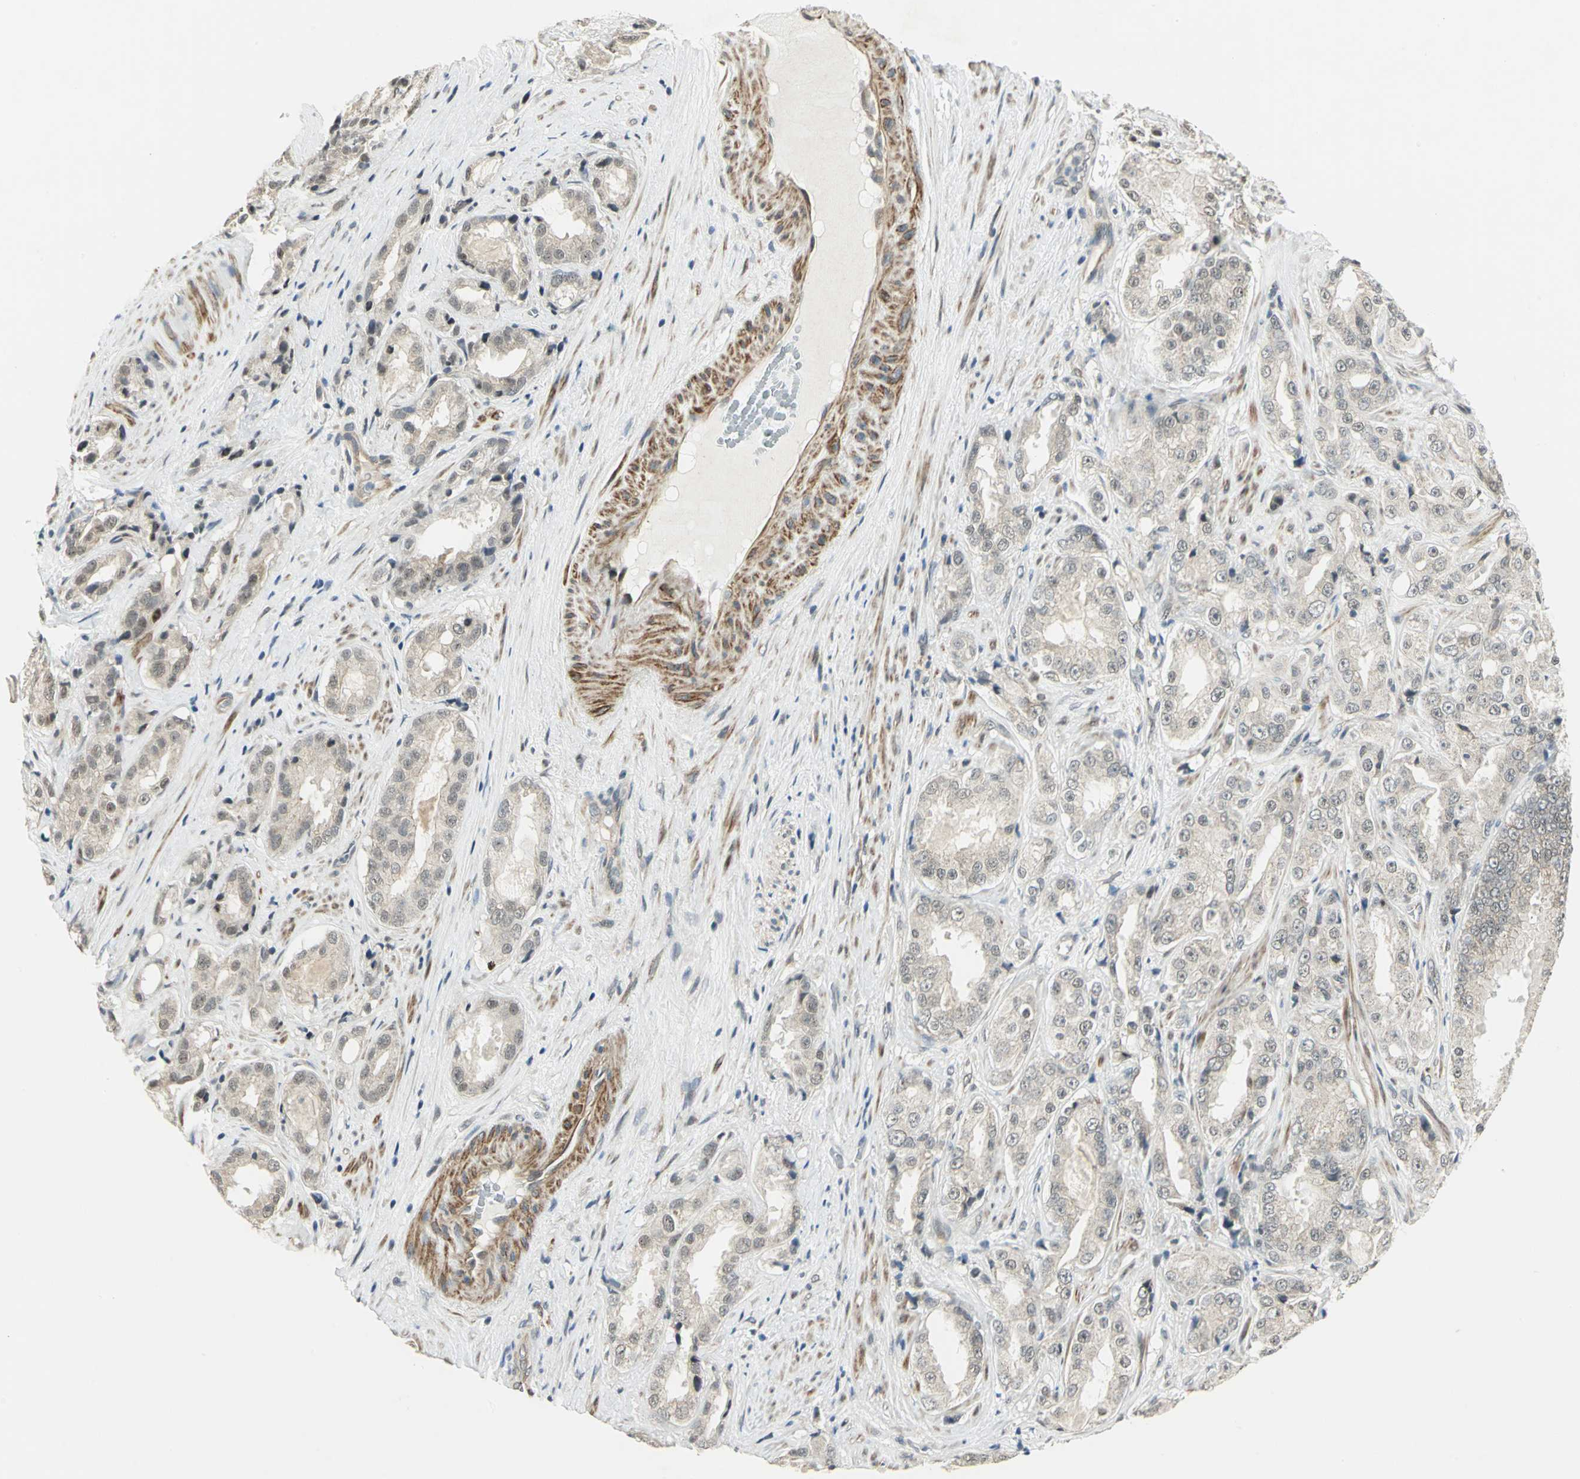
{"staining": {"intensity": "weak", "quantity": "25%-75%", "location": "cytoplasmic/membranous"}, "tissue": "prostate cancer", "cell_type": "Tumor cells", "image_type": "cancer", "snomed": [{"axis": "morphology", "description": "Adenocarcinoma, High grade"}, {"axis": "topography", "description": "Prostate"}], "caption": "Prostate cancer stained for a protein (brown) exhibits weak cytoplasmic/membranous positive staining in about 25%-75% of tumor cells.", "gene": "PLAGL2", "patient": {"sex": "male", "age": 73}}